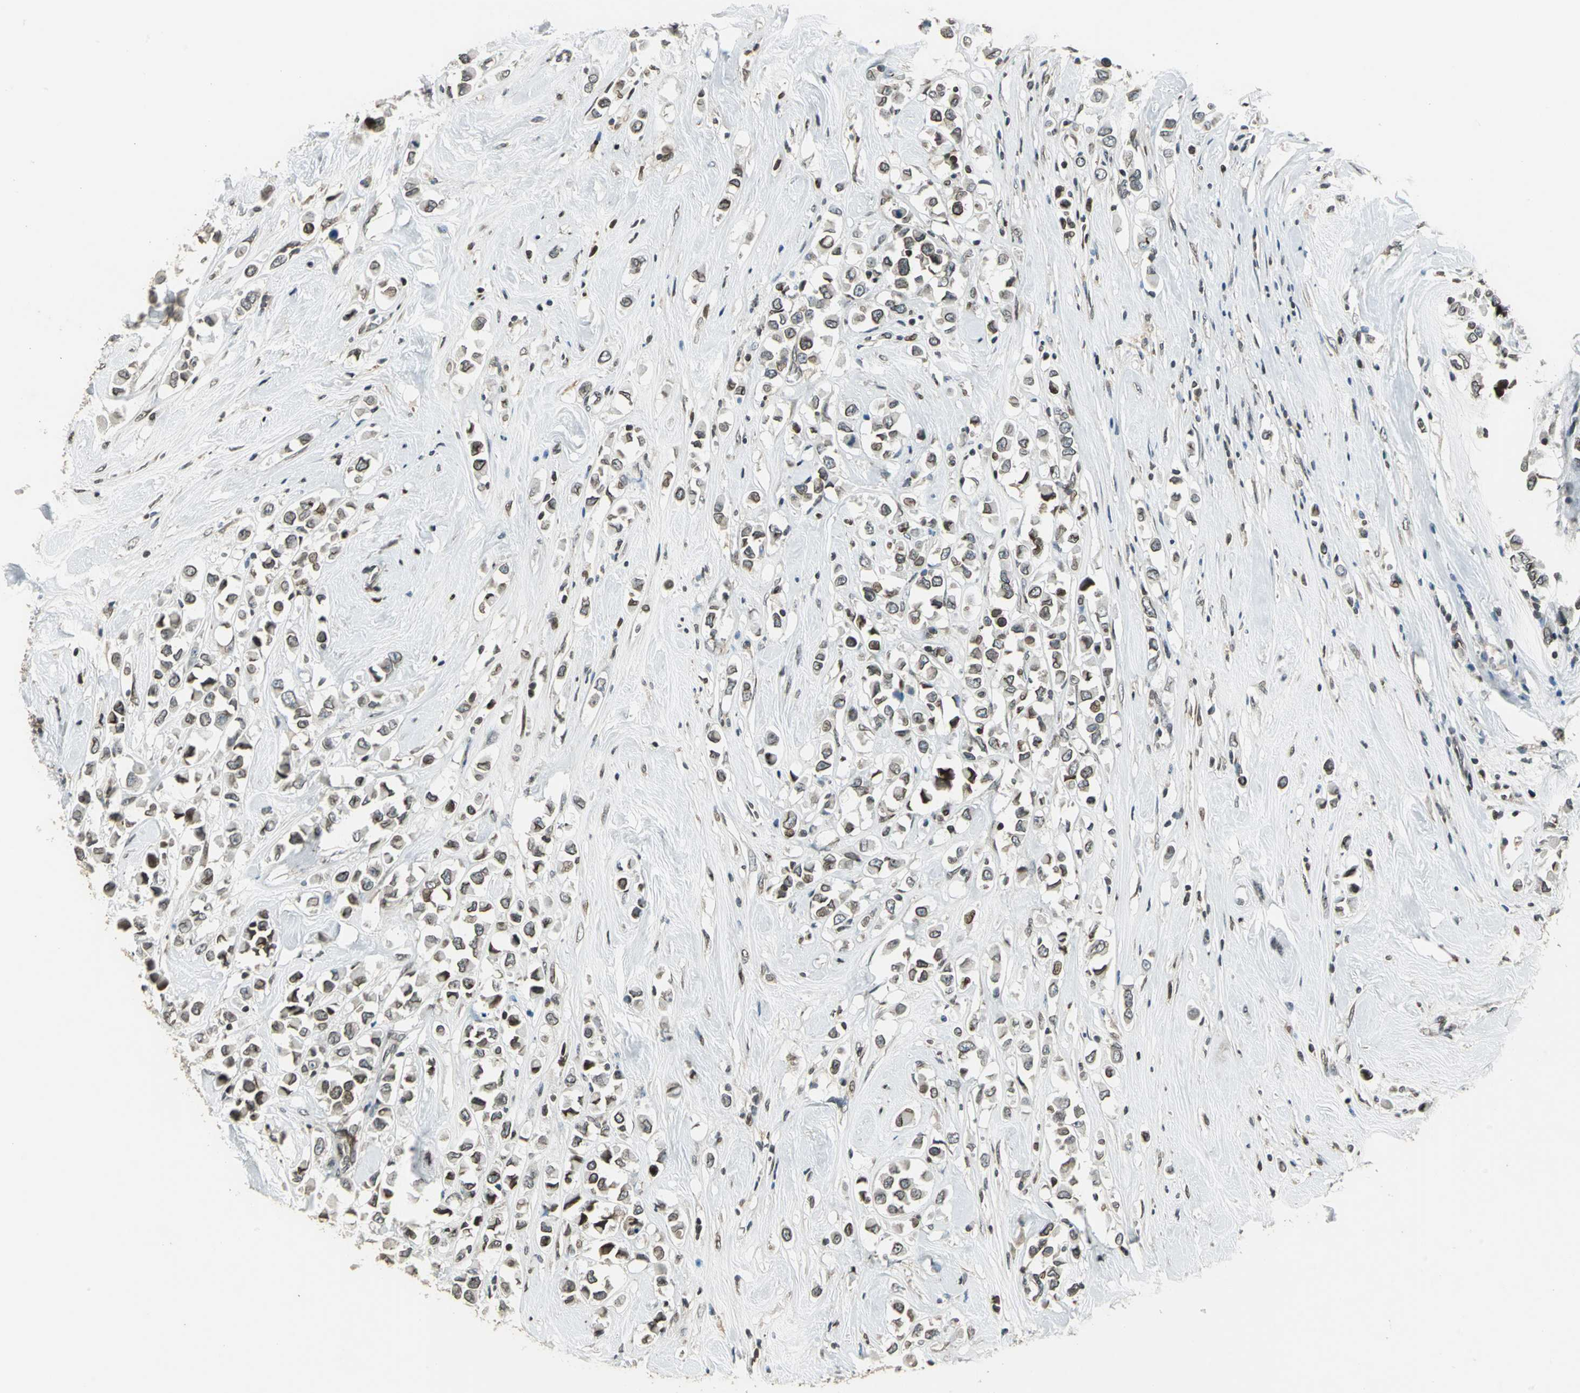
{"staining": {"intensity": "moderate", "quantity": "25%-75%", "location": "cytoplasmic/membranous,nuclear"}, "tissue": "breast cancer", "cell_type": "Tumor cells", "image_type": "cancer", "snomed": [{"axis": "morphology", "description": "Duct carcinoma"}, {"axis": "topography", "description": "Breast"}], "caption": "This micrograph demonstrates immunohistochemistry (IHC) staining of human breast cancer, with medium moderate cytoplasmic/membranous and nuclear expression in about 25%-75% of tumor cells.", "gene": "BRIP1", "patient": {"sex": "female", "age": 61}}